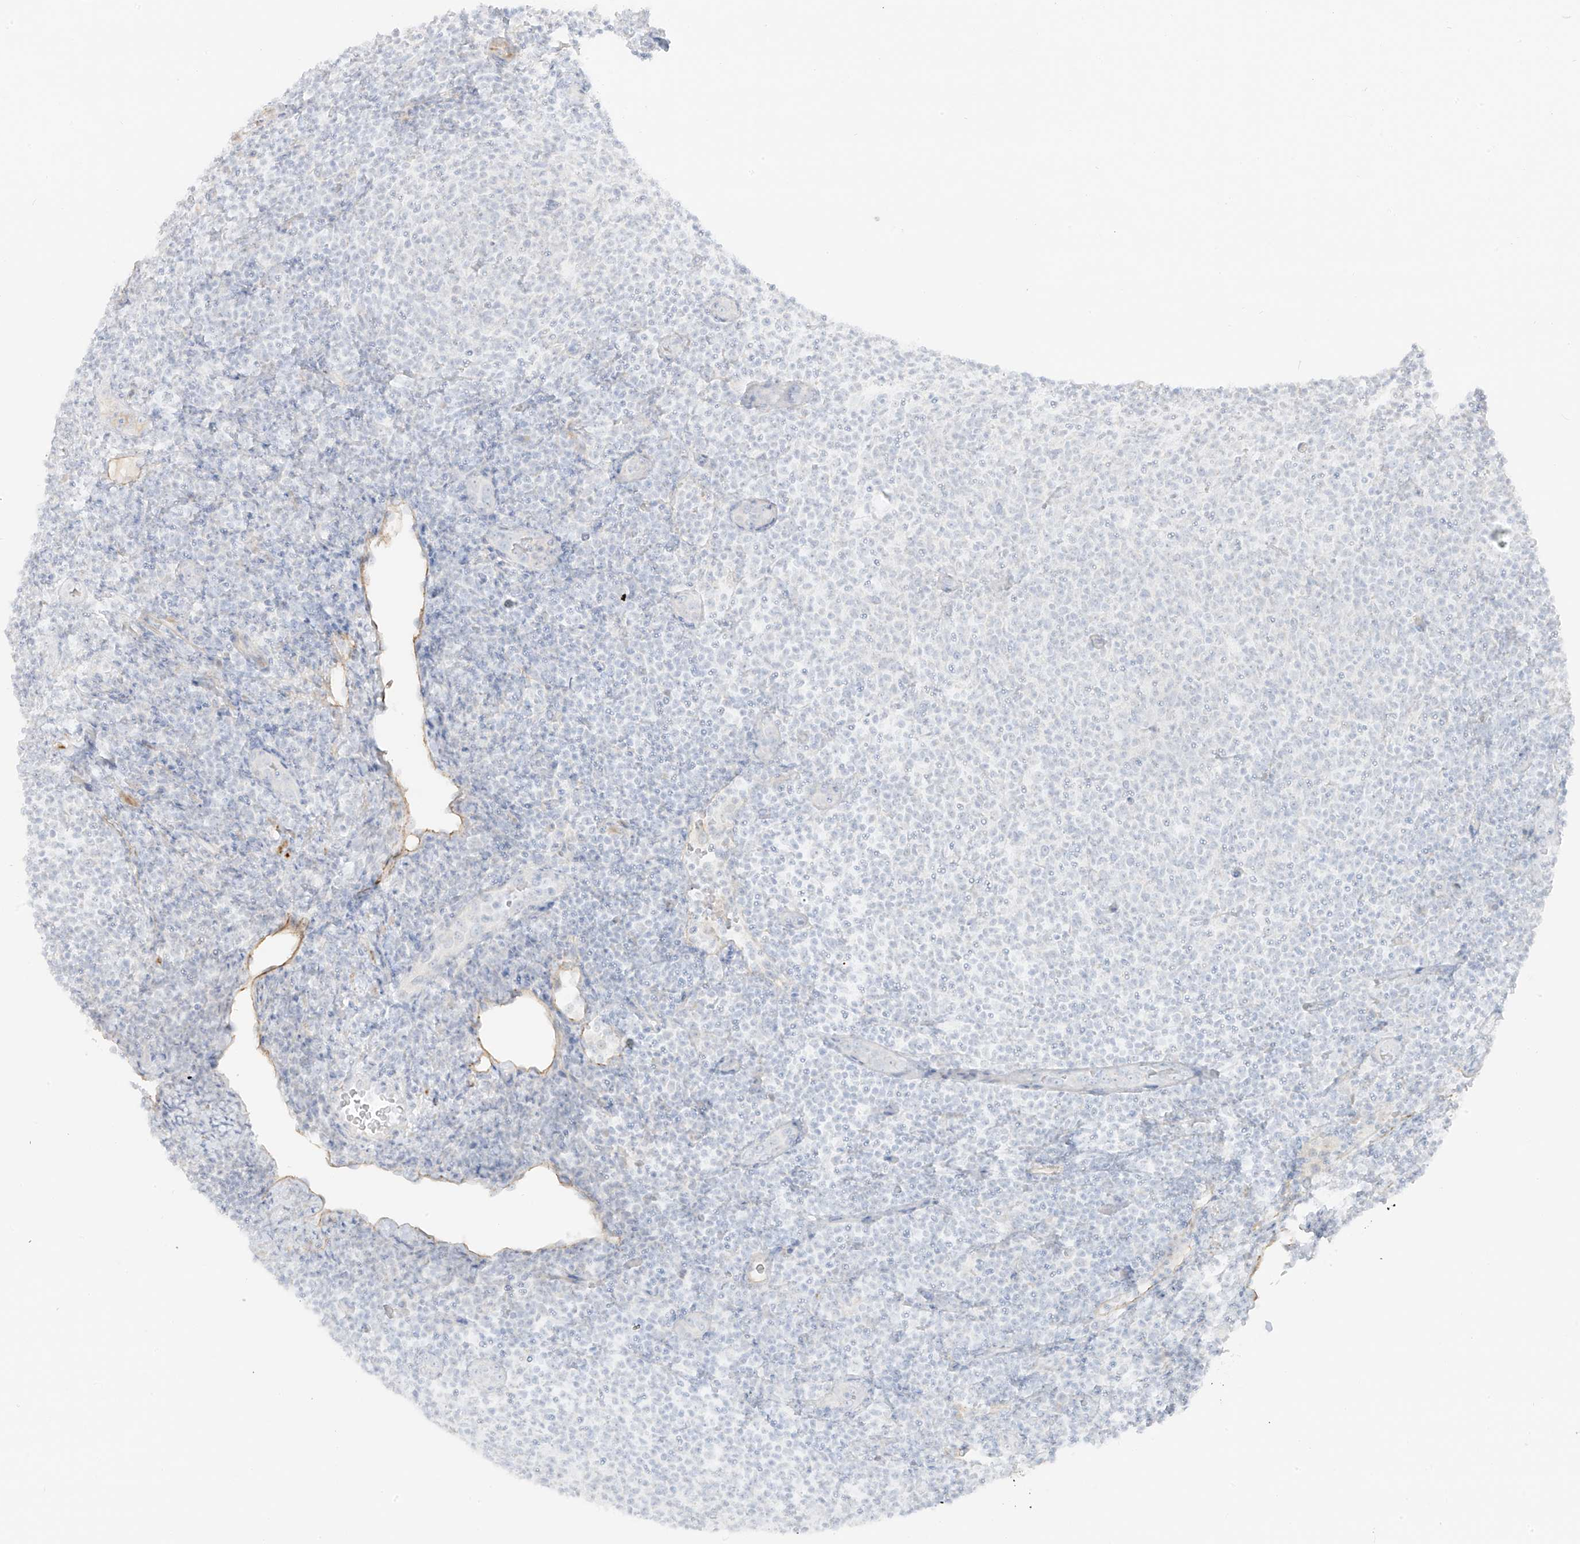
{"staining": {"intensity": "negative", "quantity": "none", "location": "none"}, "tissue": "lymphoma", "cell_type": "Tumor cells", "image_type": "cancer", "snomed": [{"axis": "morphology", "description": "Malignant lymphoma, non-Hodgkin's type, Low grade"}, {"axis": "topography", "description": "Lymph node"}], "caption": "There is no significant expression in tumor cells of malignant lymphoma, non-Hodgkin's type (low-grade). (DAB immunohistochemistry visualized using brightfield microscopy, high magnification).", "gene": "C11orf87", "patient": {"sex": "male", "age": 66}}